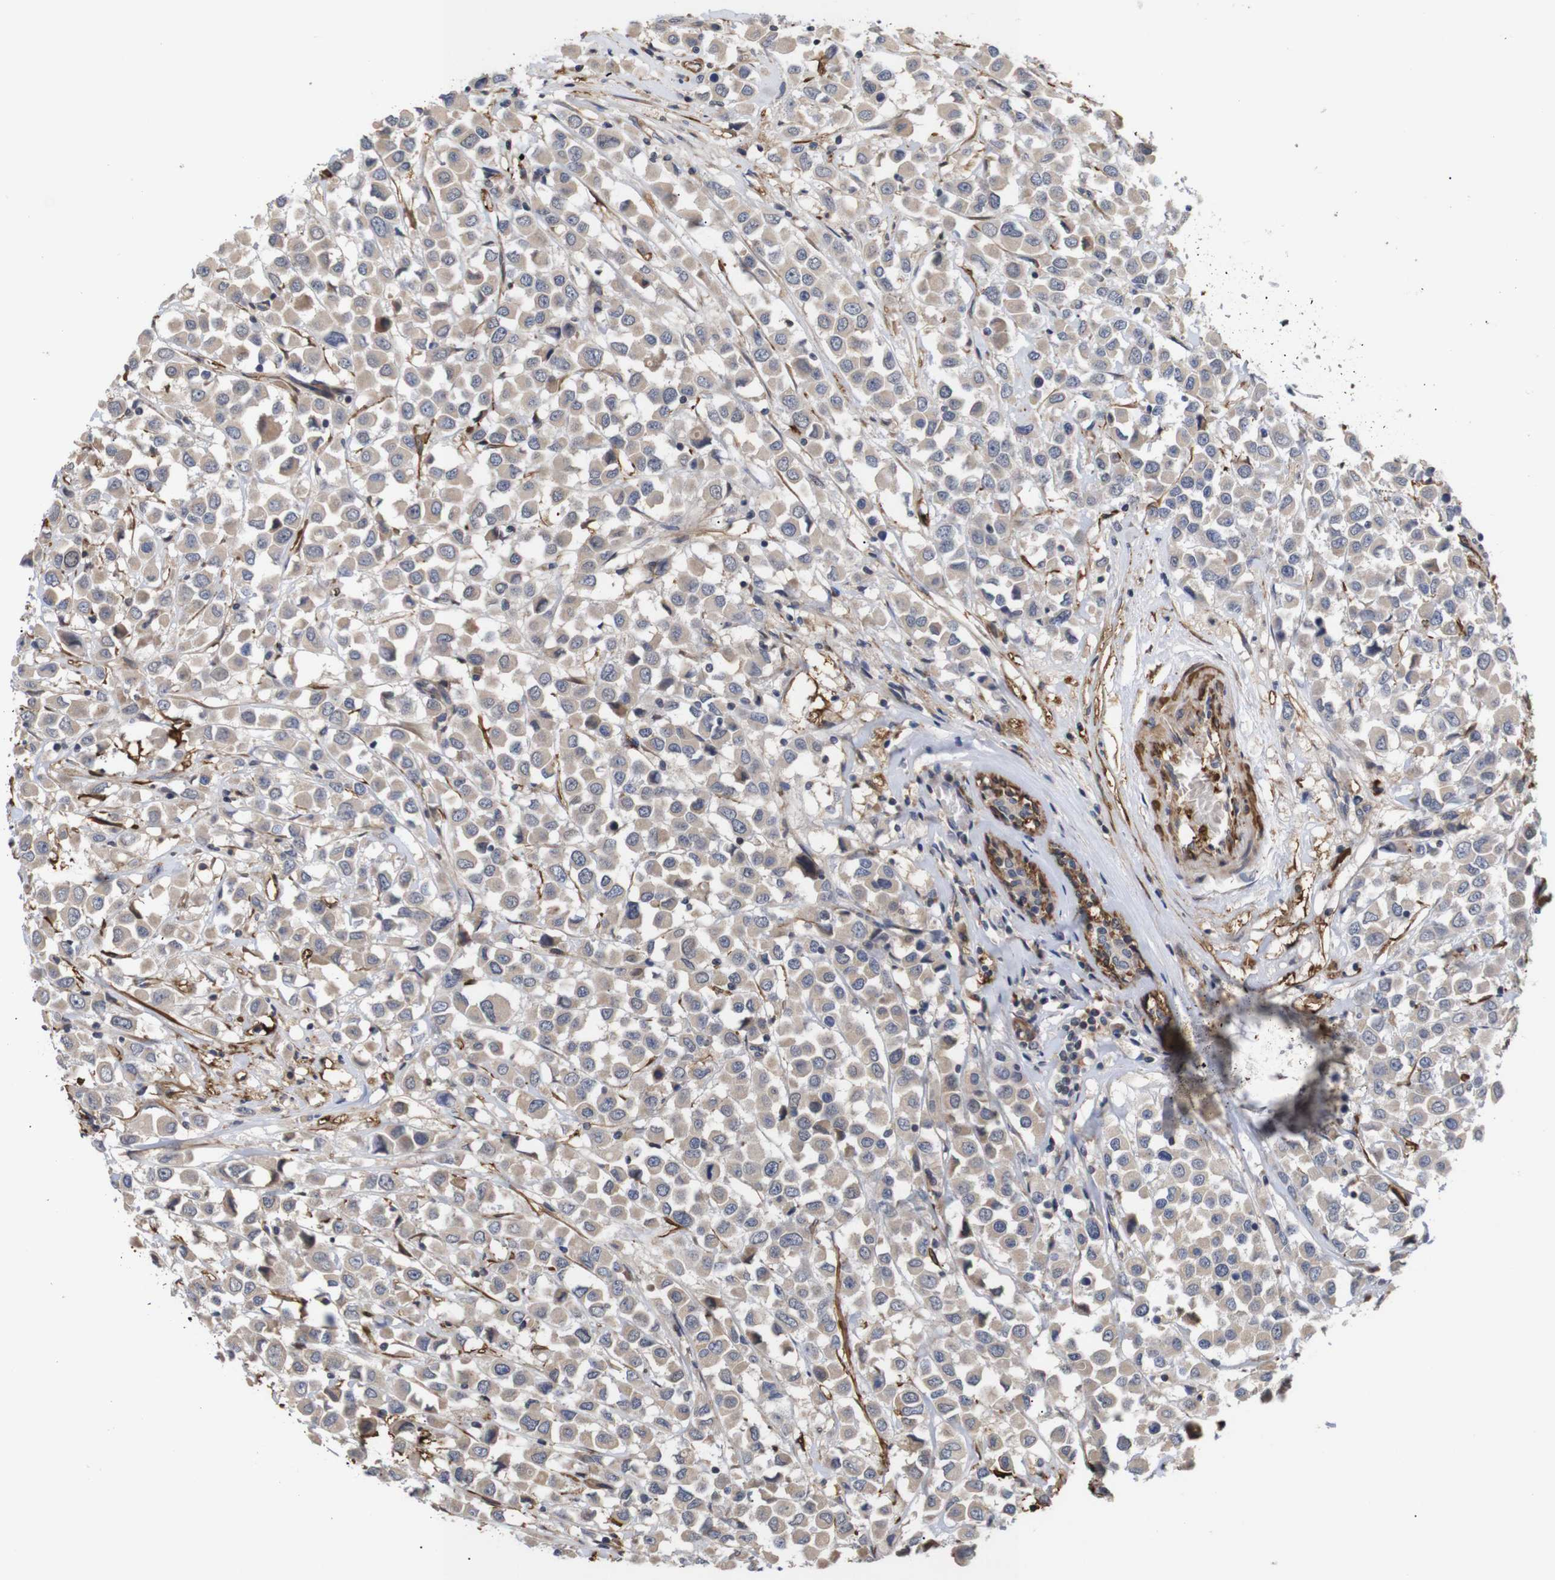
{"staining": {"intensity": "weak", "quantity": ">75%", "location": "cytoplasmic/membranous"}, "tissue": "breast cancer", "cell_type": "Tumor cells", "image_type": "cancer", "snomed": [{"axis": "morphology", "description": "Duct carcinoma"}, {"axis": "topography", "description": "Breast"}], "caption": "Protein expression by immunohistochemistry (IHC) reveals weak cytoplasmic/membranous positivity in approximately >75% of tumor cells in intraductal carcinoma (breast).", "gene": "PDLIM5", "patient": {"sex": "female", "age": 61}}